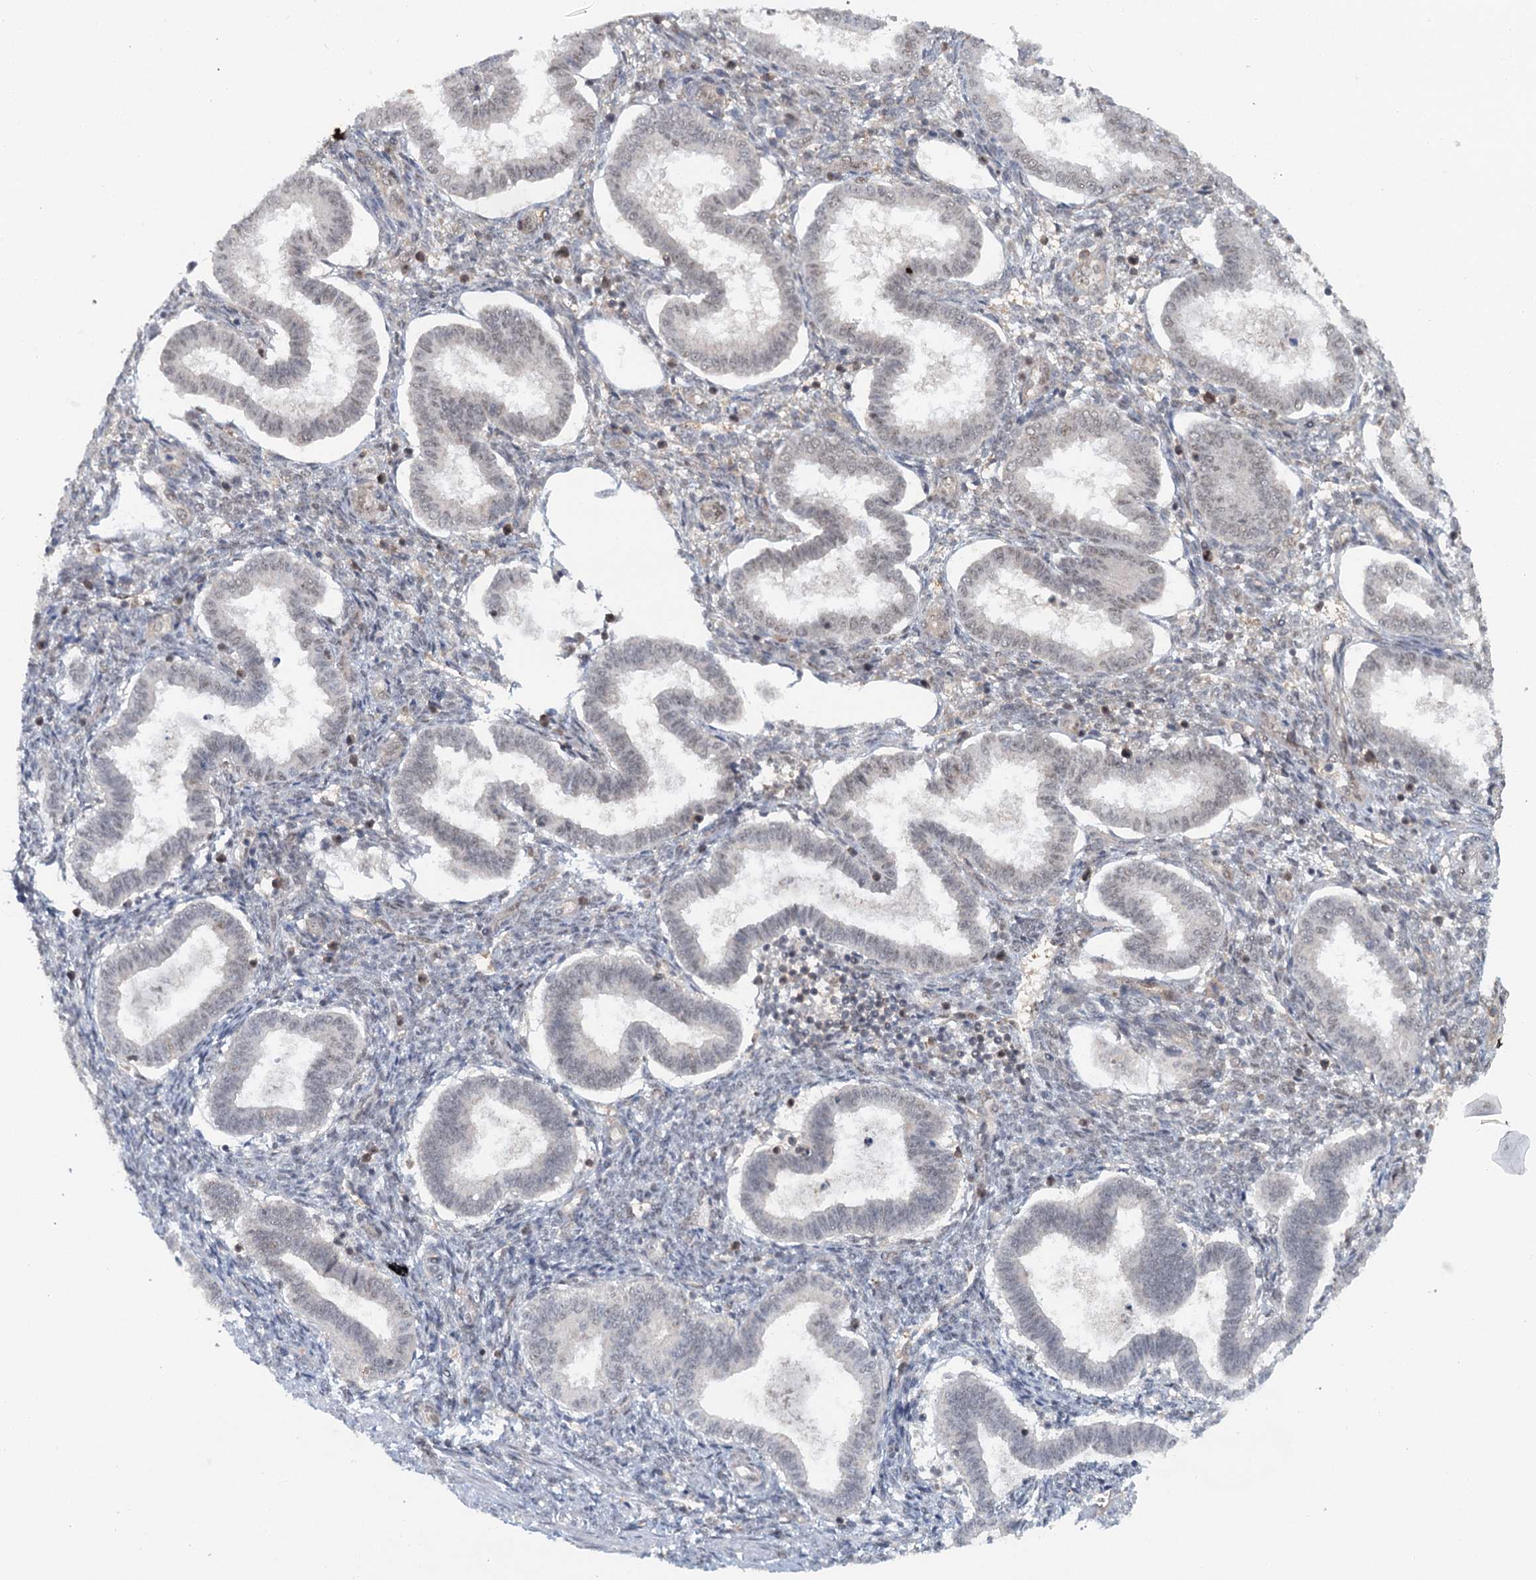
{"staining": {"intensity": "weak", "quantity": "<25%", "location": "nuclear"}, "tissue": "endometrium", "cell_type": "Cells in endometrial stroma", "image_type": "normal", "snomed": [{"axis": "morphology", "description": "Normal tissue, NOS"}, {"axis": "topography", "description": "Endometrium"}], "caption": "Cells in endometrial stroma show no significant protein positivity in benign endometrium. The staining was performed using DAB to visualize the protein expression in brown, while the nuclei were stained in blue with hematoxylin (Magnification: 20x).", "gene": "TAS2R42", "patient": {"sex": "female", "age": 24}}